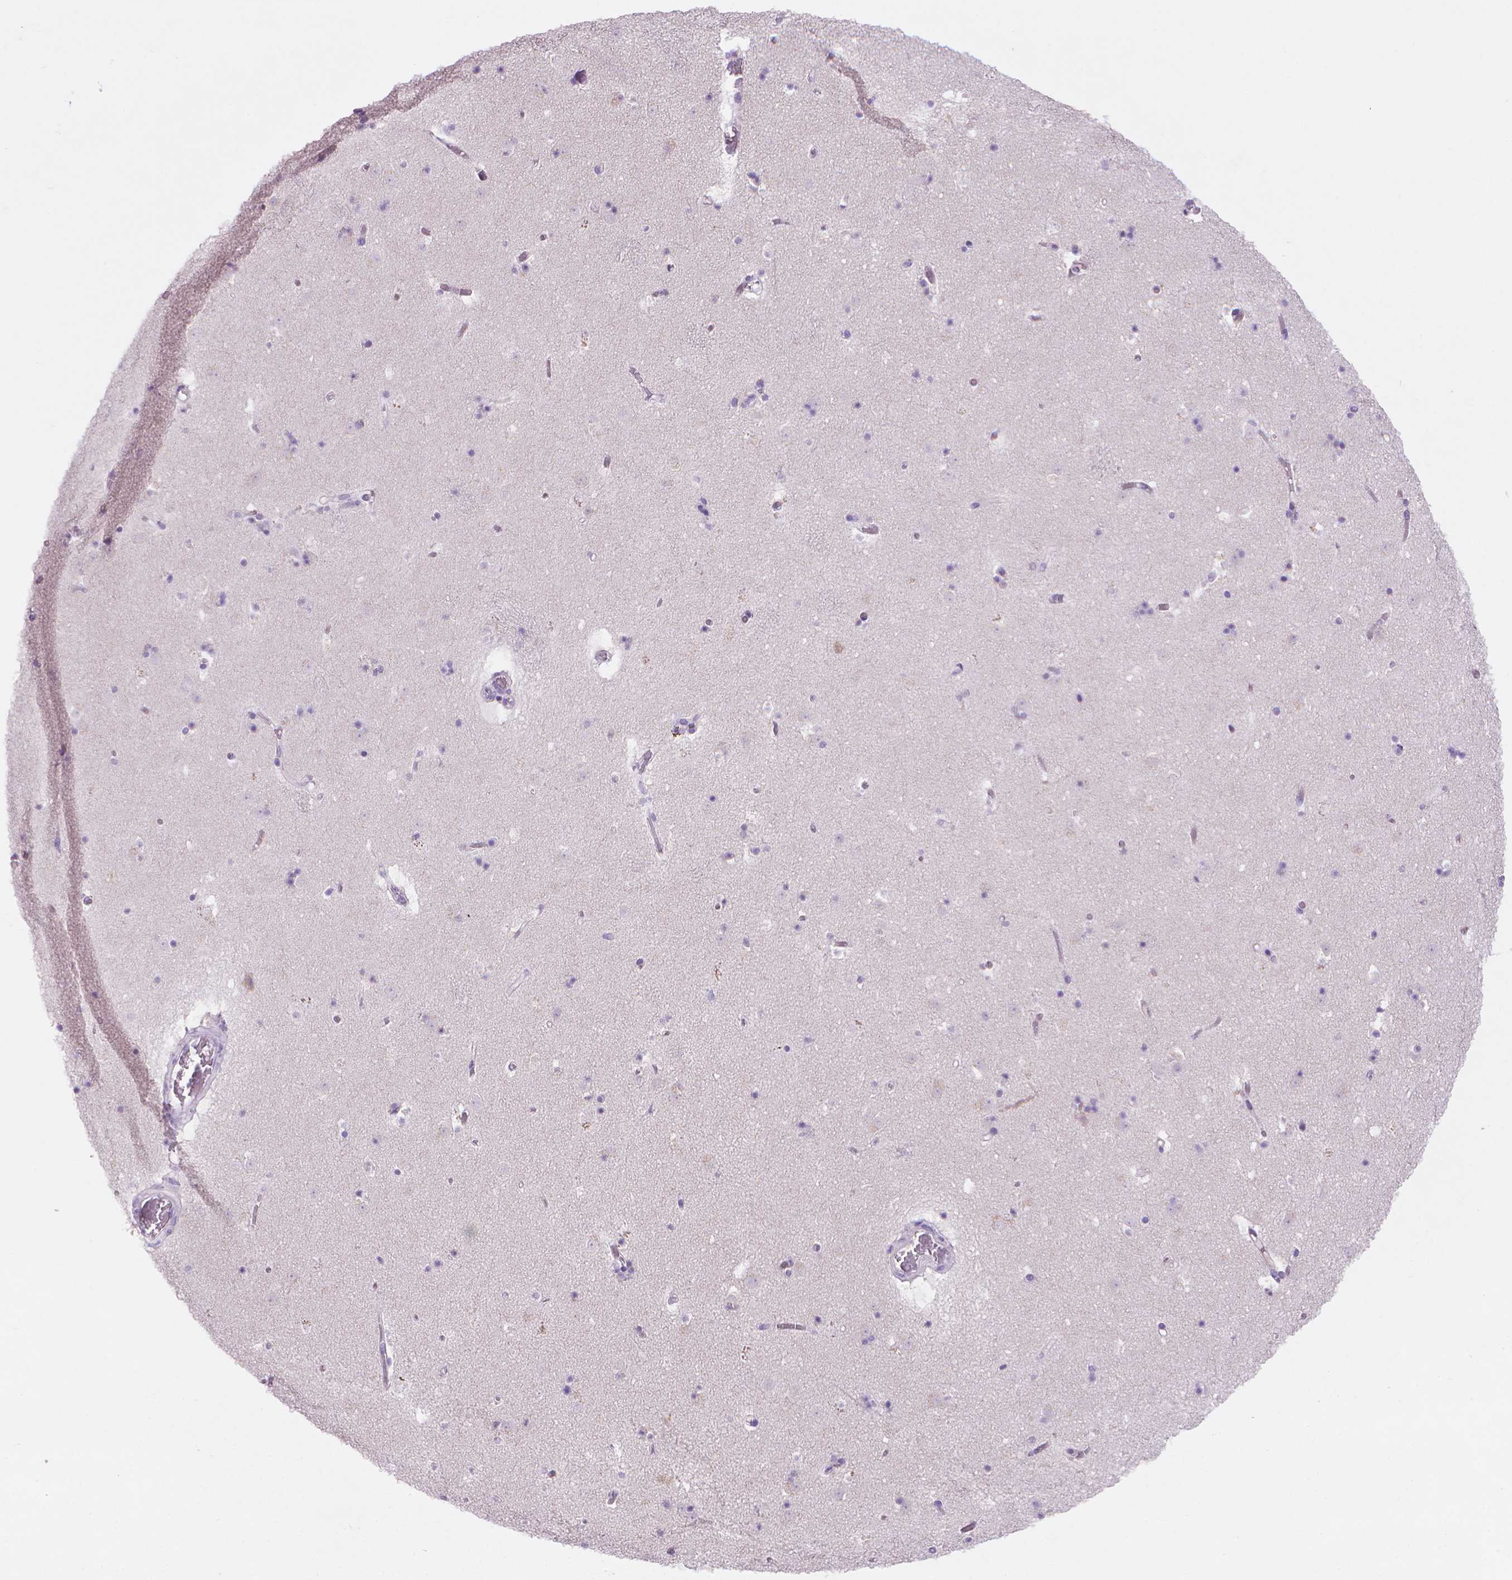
{"staining": {"intensity": "negative", "quantity": "none", "location": "none"}, "tissue": "caudate", "cell_type": "Glial cells", "image_type": "normal", "snomed": [{"axis": "morphology", "description": "Normal tissue, NOS"}, {"axis": "topography", "description": "Lateral ventricle wall"}], "caption": "An image of caudate stained for a protein exhibits no brown staining in glial cells.", "gene": "MUC1", "patient": {"sex": "female", "age": 42}}